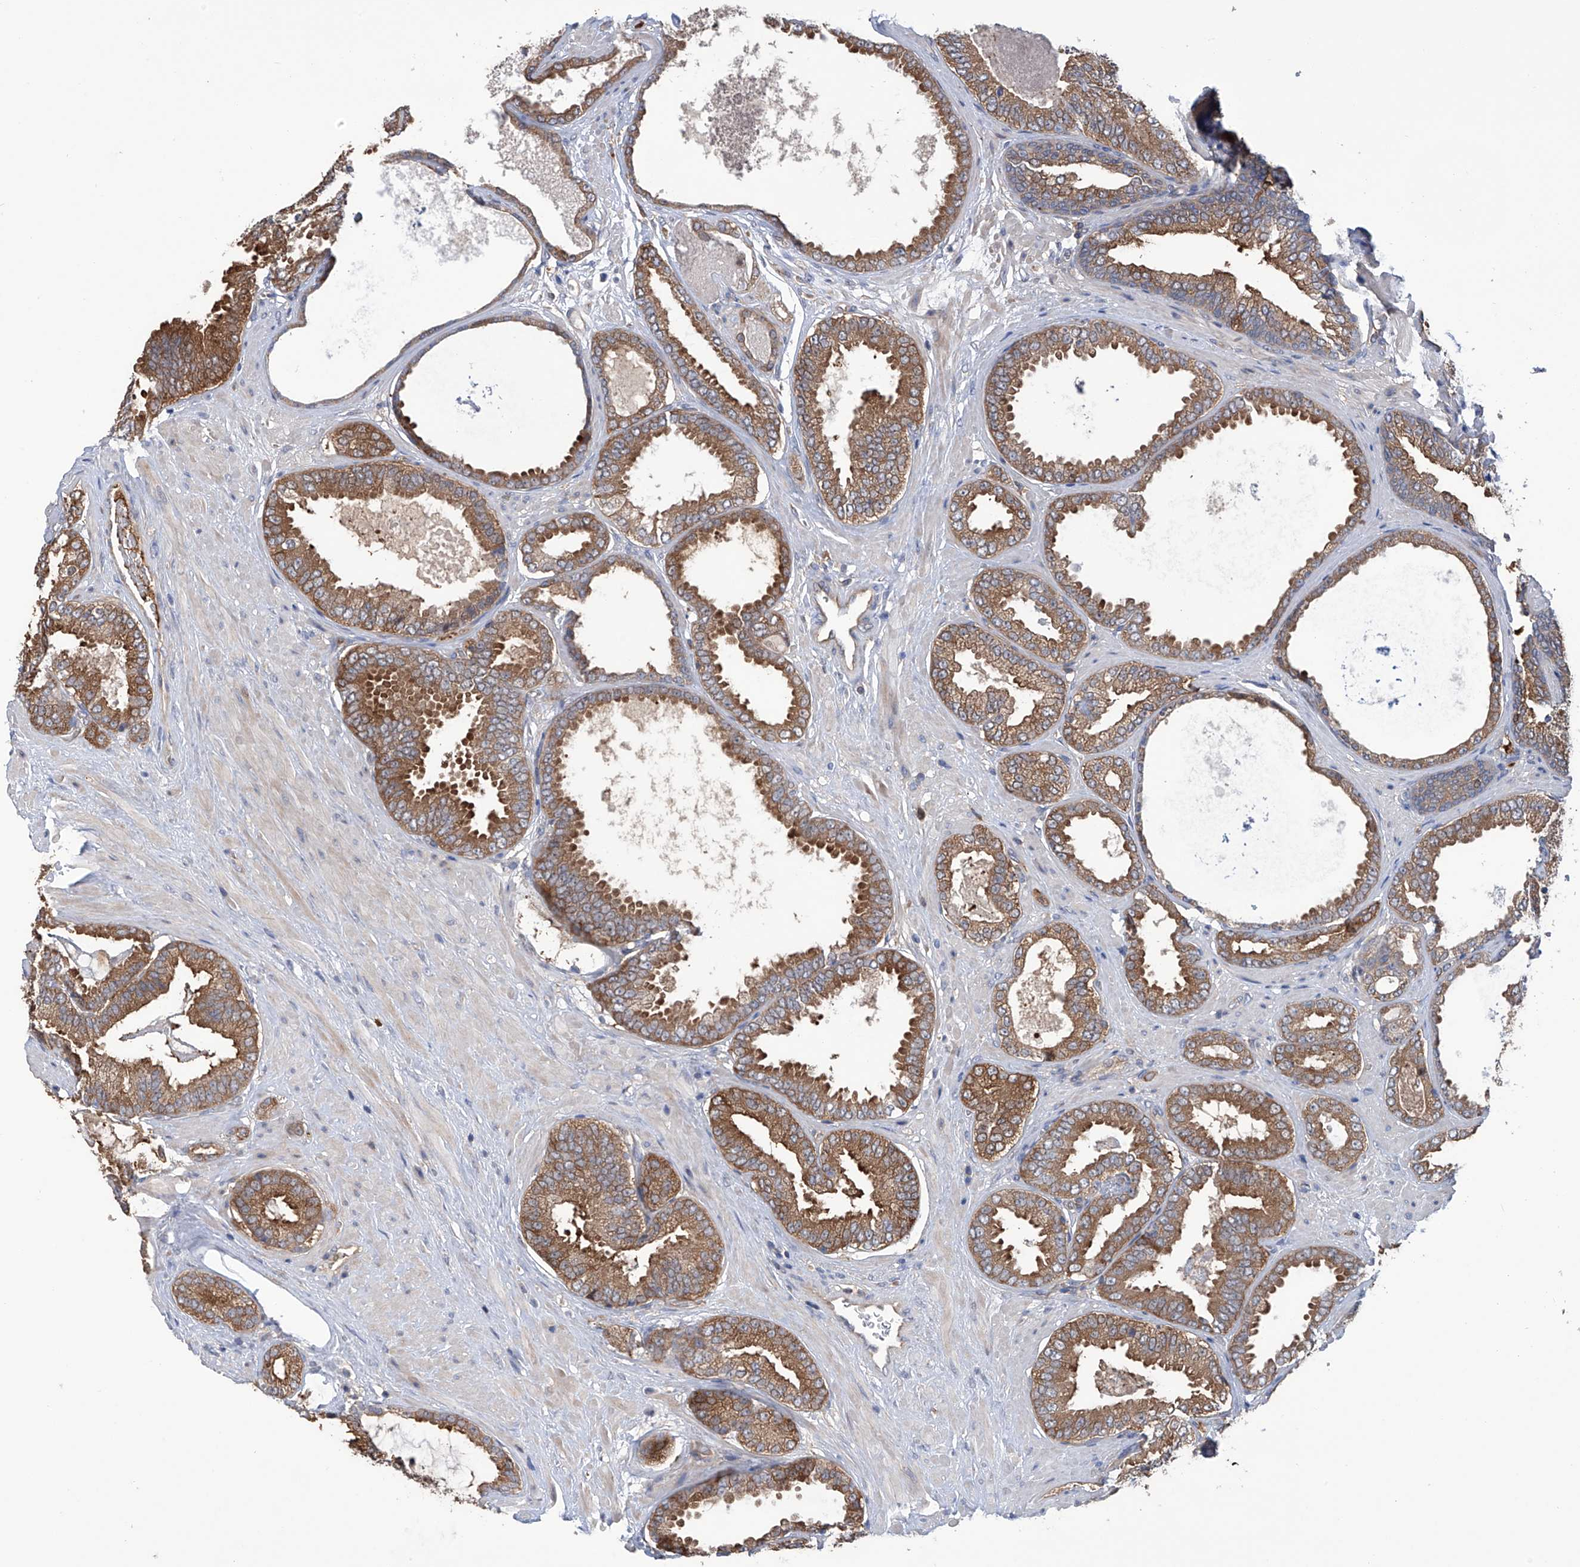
{"staining": {"intensity": "moderate", "quantity": ">75%", "location": "cytoplasmic/membranous"}, "tissue": "prostate cancer", "cell_type": "Tumor cells", "image_type": "cancer", "snomed": [{"axis": "morphology", "description": "Adenocarcinoma, Low grade"}, {"axis": "topography", "description": "Prostate"}], "caption": "Protein expression analysis of prostate cancer displays moderate cytoplasmic/membranous positivity in about >75% of tumor cells. The protein is shown in brown color, while the nuclei are stained blue.", "gene": "NUDT17", "patient": {"sex": "male", "age": 71}}